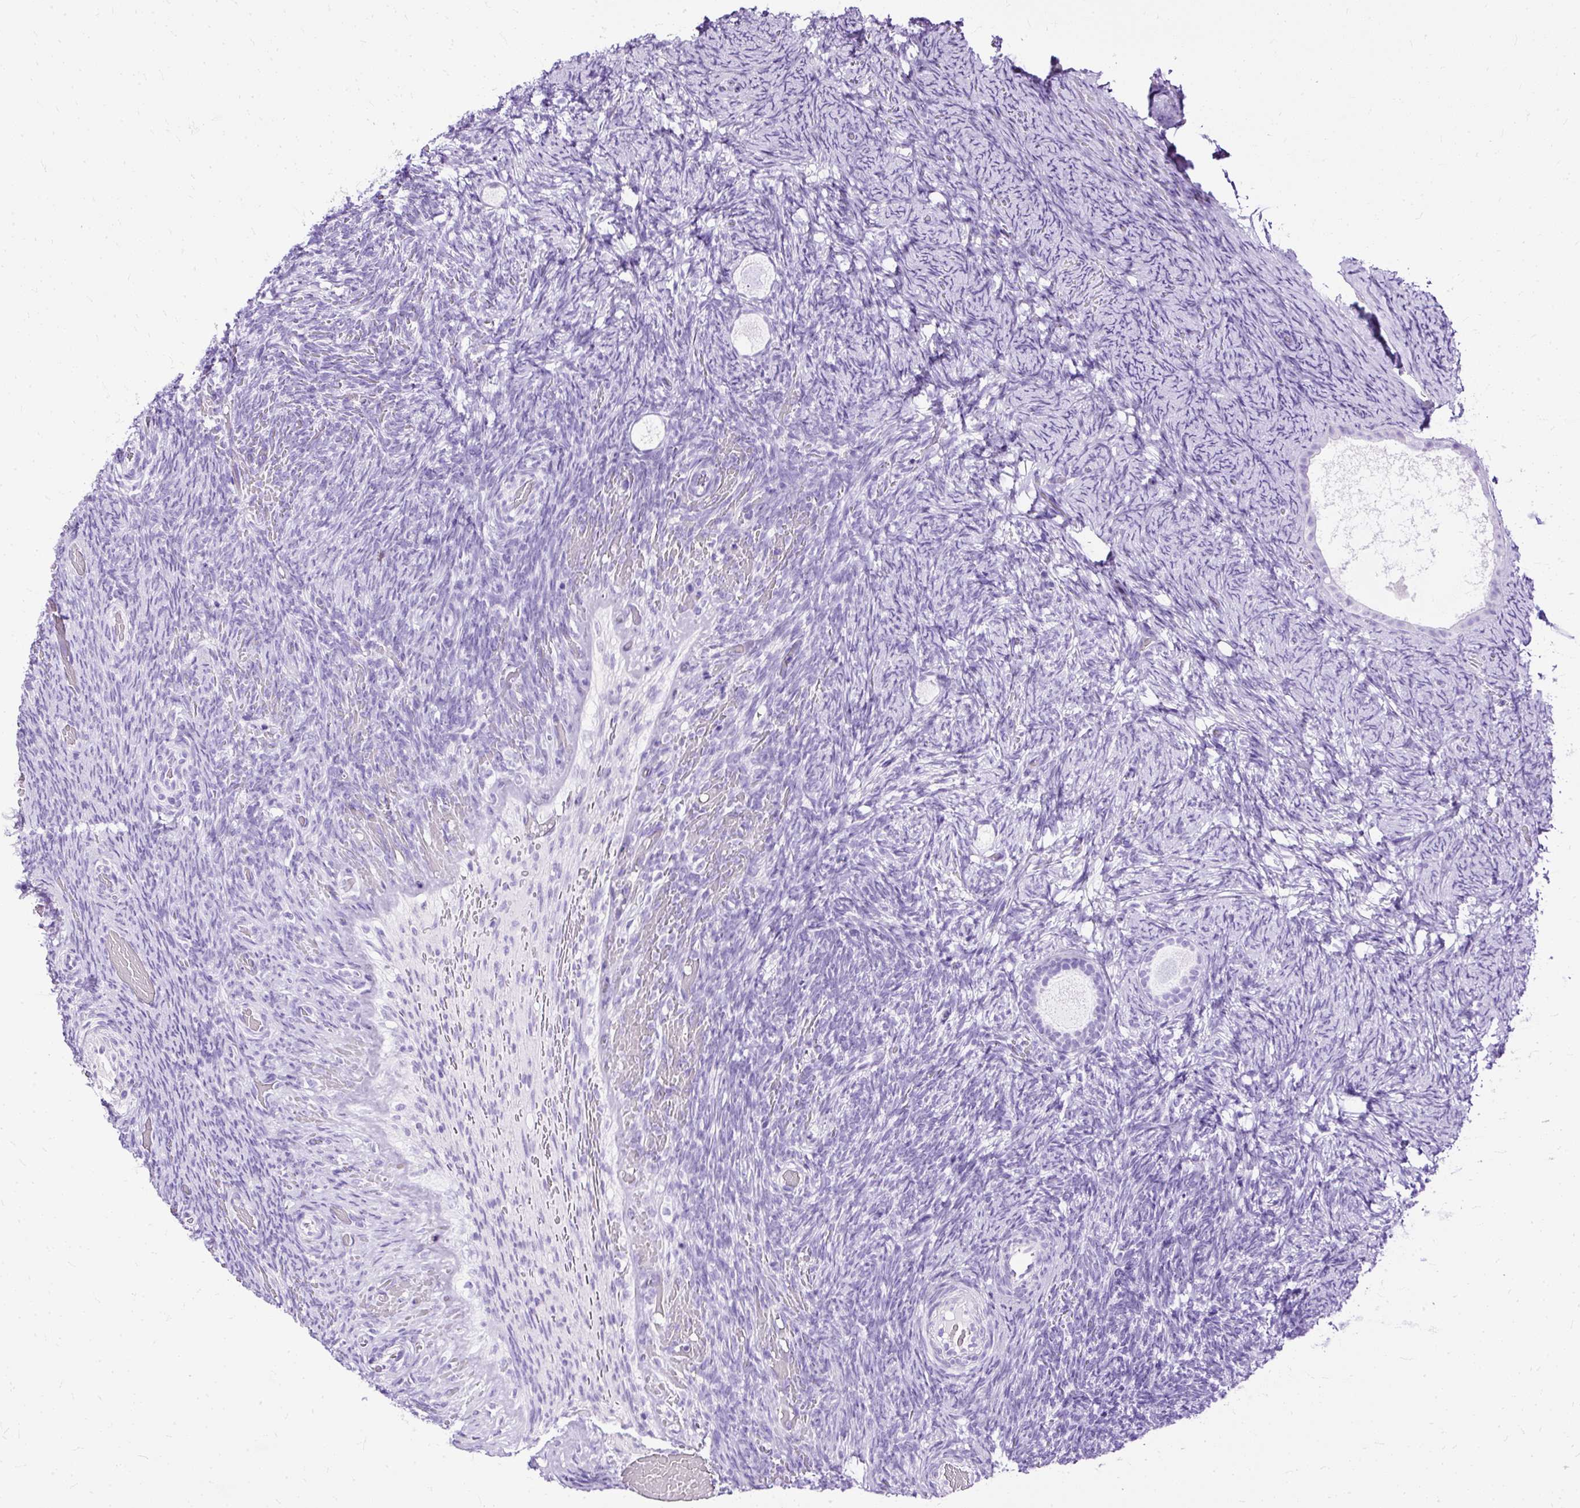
{"staining": {"intensity": "negative", "quantity": "none", "location": "none"}, "tissue": "ovary", "cell_type": "Follicle cells", "image_type": "normal", "snomed": [{"axis": "morphology", "description": "Normal tissue, NOS"}, {"axis": "topography", "description": "Ovary"}], "caption": "This is a histopathology image of immunohistochemistry staining of benign ovary, which shows no staining in follicle cells. (DAB immunohistochemistry, high magnification).", "gene": "SLC8A2", "patient": {"sex": "female", "age": 34}}